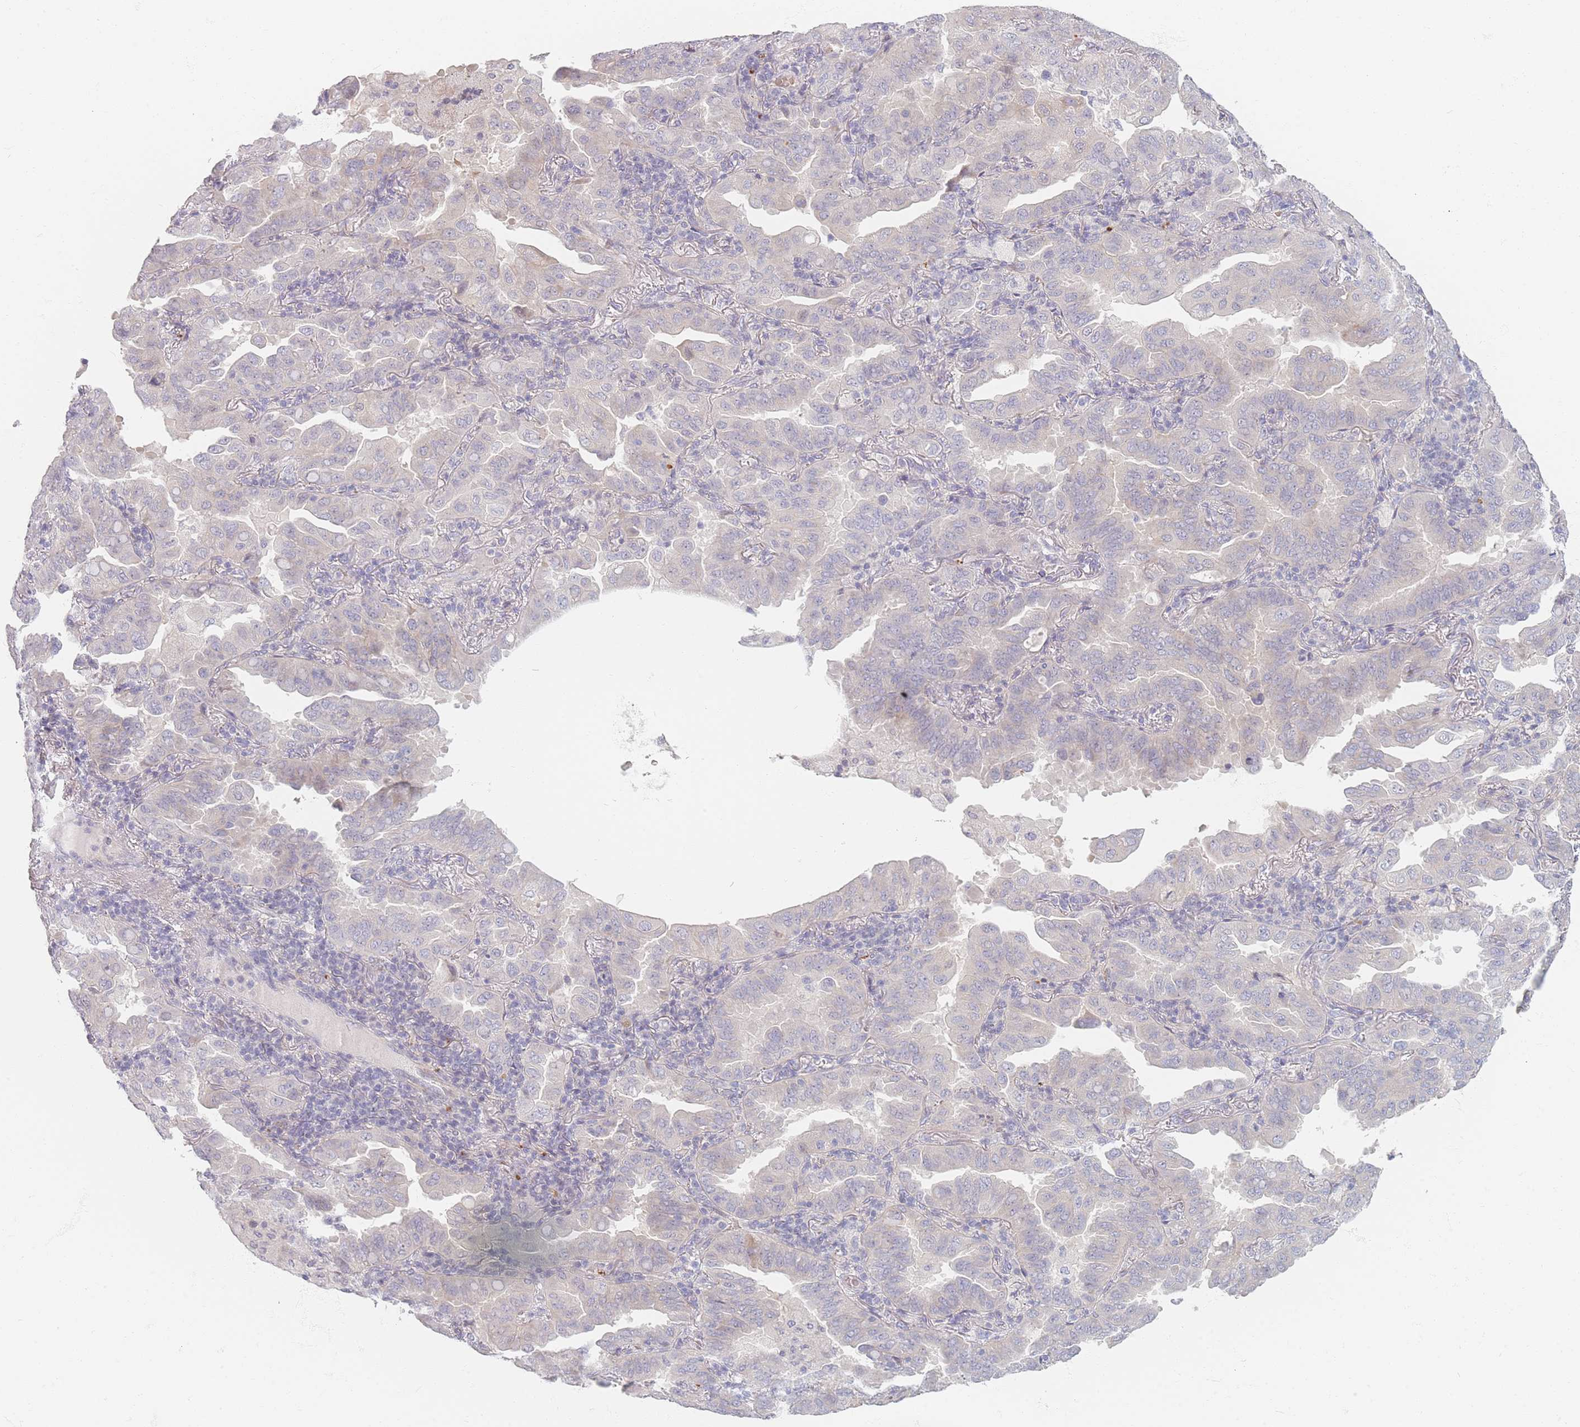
{"staining": {"intensity": "negative", "quantity": "none", "location": "none"}, "tissue": "lung cancer", "cell_type": "Tumor cells", "image_type": "cancer", "snomed": [{"axis": "morphology", "description": "Adenocarcinoma, NOS"}, {"axis": "topography", "description": "Lung"}], "caption": "Tumor cells are negative for brown protein staining in lung cancer.", "gene": "TMOD1", "patient": {"sex": "male", "age": 64}}